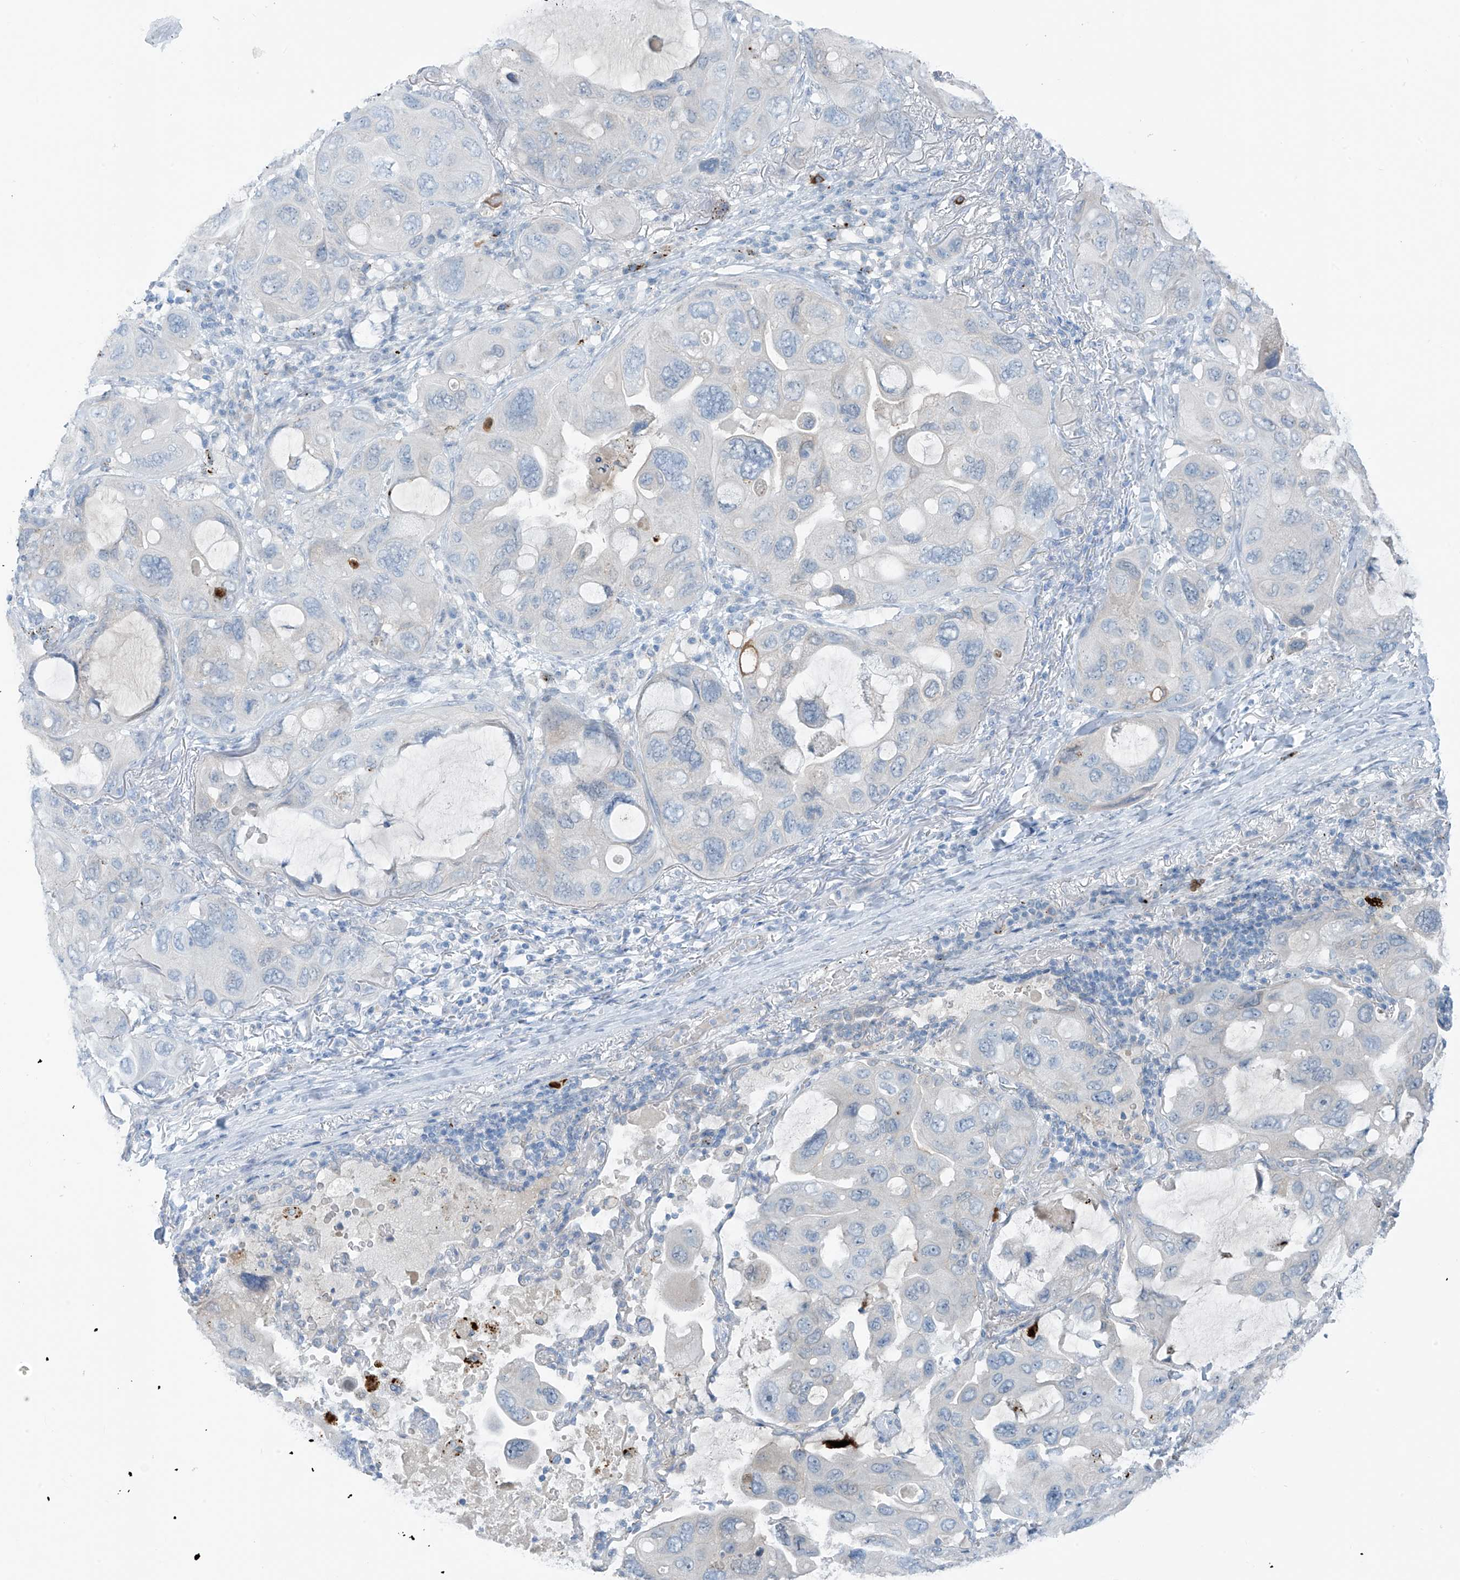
{"staining": {"intensity": "negative", "quantity": "none", "location": "none"}, "tissue": "lung cancer", "cell_type": "Tumor cells", "image_type": "cancer", "snomed": [{"axis": "morphology", "description": "Squamous cell carcinoma, NOS"}, {"axis": "topography", "description": "Lung"}], "caption": "Immunohistochemical staining of lung squamous cell carcinoma displays no significant staining in tumor cells. (DAB (3,3'-diaminobenzidine) immunohistochemistry with hematoxylin counter stain).", "gene": "ZNF793", "patient": {"sex": "female", "age": 73}}